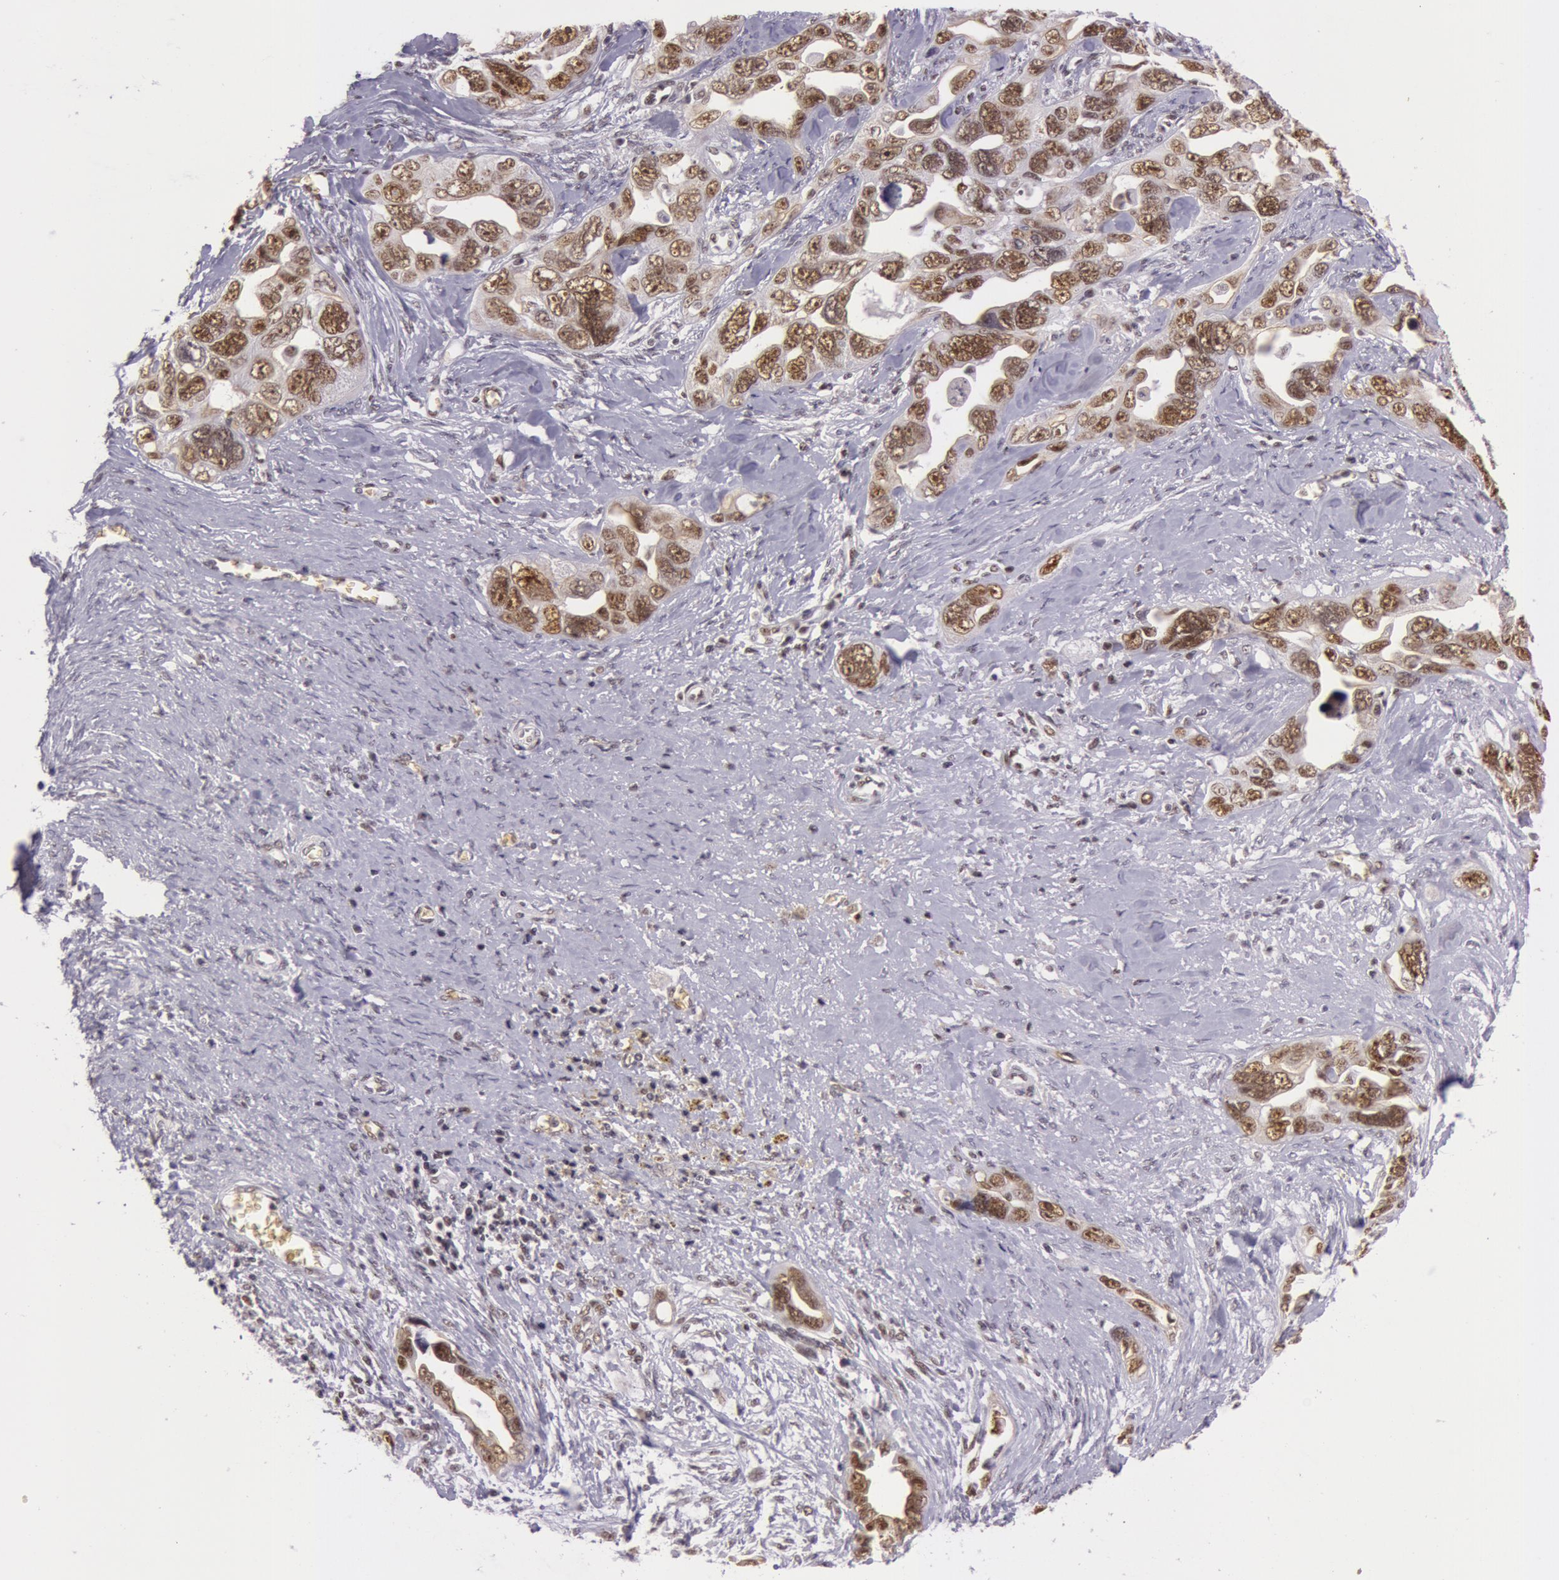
{"staining": {"intensity": "strong", "quantity": ">75%", "location": "nuclear"}, "tissue": "ovarian cancer", "cell_type": "Tumor cells", "image_type": "cancer", "snomed": [{"axis": "morphology", "description": "Cystadenocarcinoma, serous, NOS"}, {"axis": "topography", "description": "Ovary"}], "caption": "The immunohistochemical stain shows strong nuclear positivity in tumor cells of ovarian serous cystadenocarcinoma tissue.", "gene": "NBN", "patient": {"sex": "female", "age": 63}}